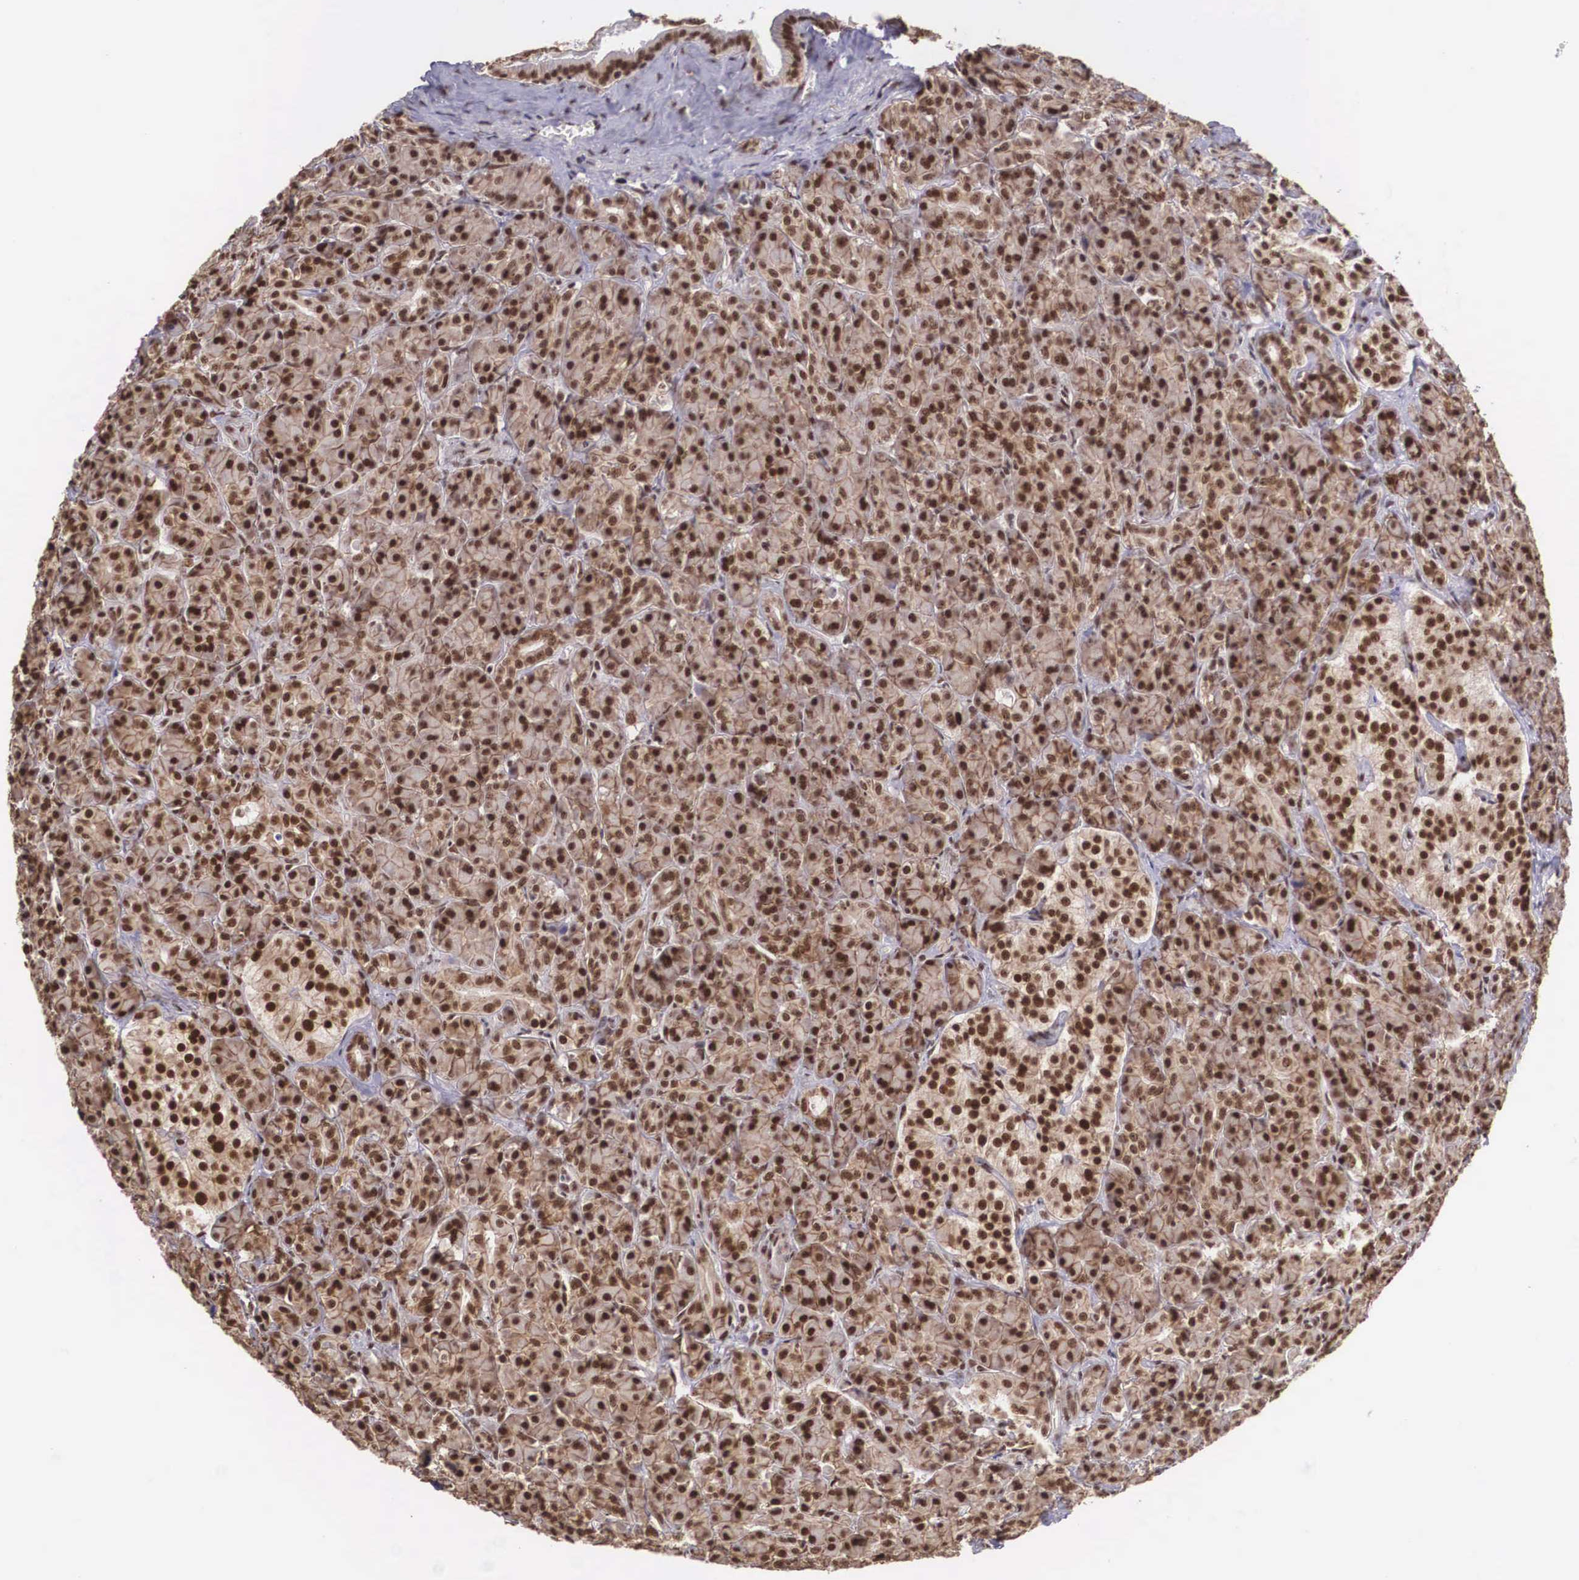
{"staining": {"intensity": "moderate", "quantity": ">75%", "location": "cytoplasmic/membranous,nuclear"}, "tissue": "pancreas", "cell_type": "Exocrine glandular cells", "image_type": "normal", "snomed": [{"axis": "morphology", "description": "Normal tissue, NOS"}, {"axis": "topography", "description": "Lymph node"}, {"axis": "topography", "description": "Pancreas"}], "caption": "A brown stain shows moderate cytoplasmic/membranous,nuclear expression of a protein in exocrine glandular cells of benign pancreas.", "gene": "POLR2F", "patient": {"sex": "male", "age": 59}}